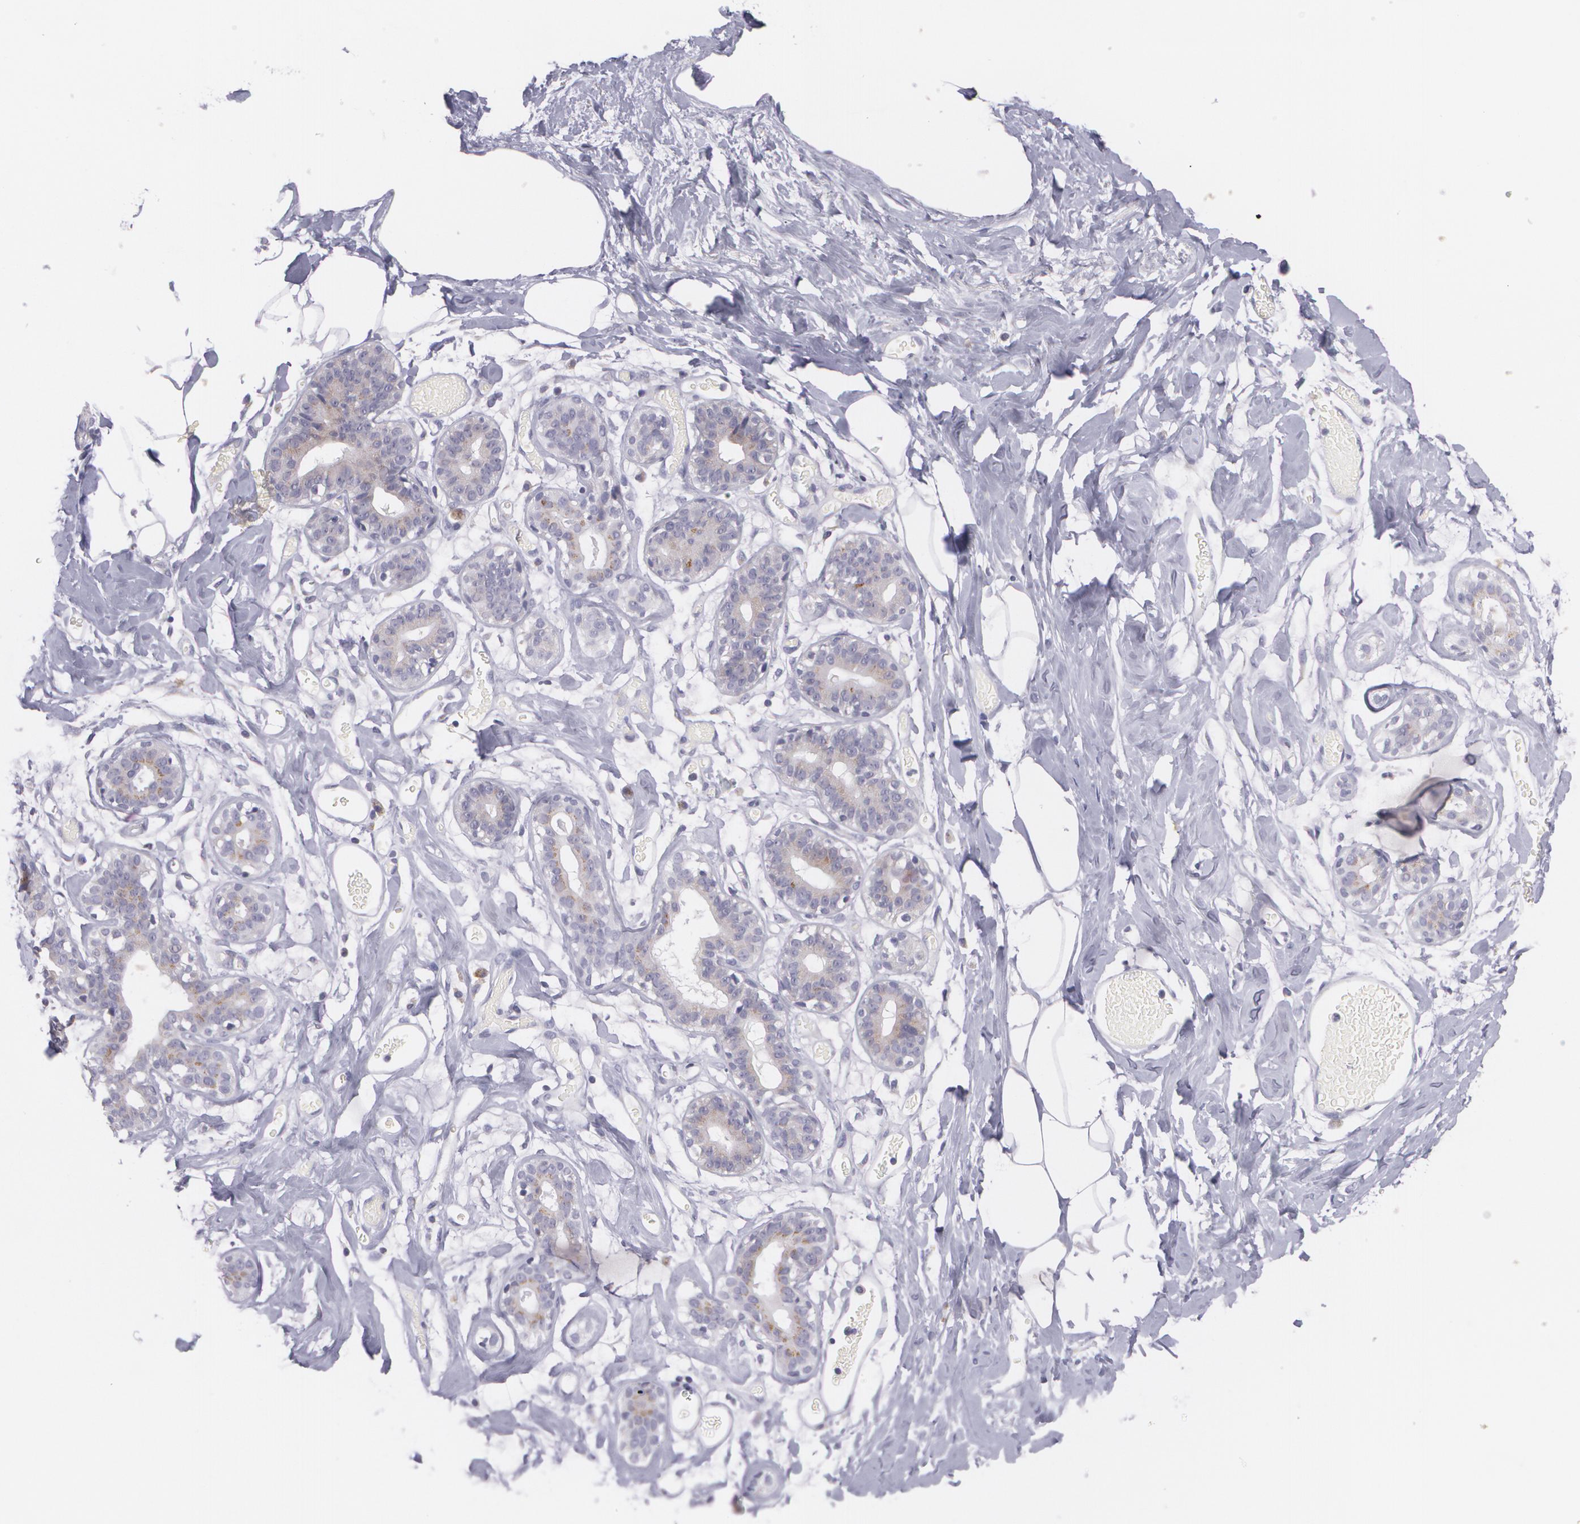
{"staining": {"intensity": "negative", "quantity": "none", "location": "none"}, "tissue": "breast", "cell_type": "Adipocytes", "image_type": "normal", "snomed": [{"axis": "morphology", "description": "Normal tissue, NOS"}, {"axis": "topography", "description": "Breast"}], "caption": "A high-resolution histopathology image shows IHC staining of benign breast, which shows no significant staining in adipocytes.", "gene": "CILK1", "patient": {"sex": "female", "age": 23}}